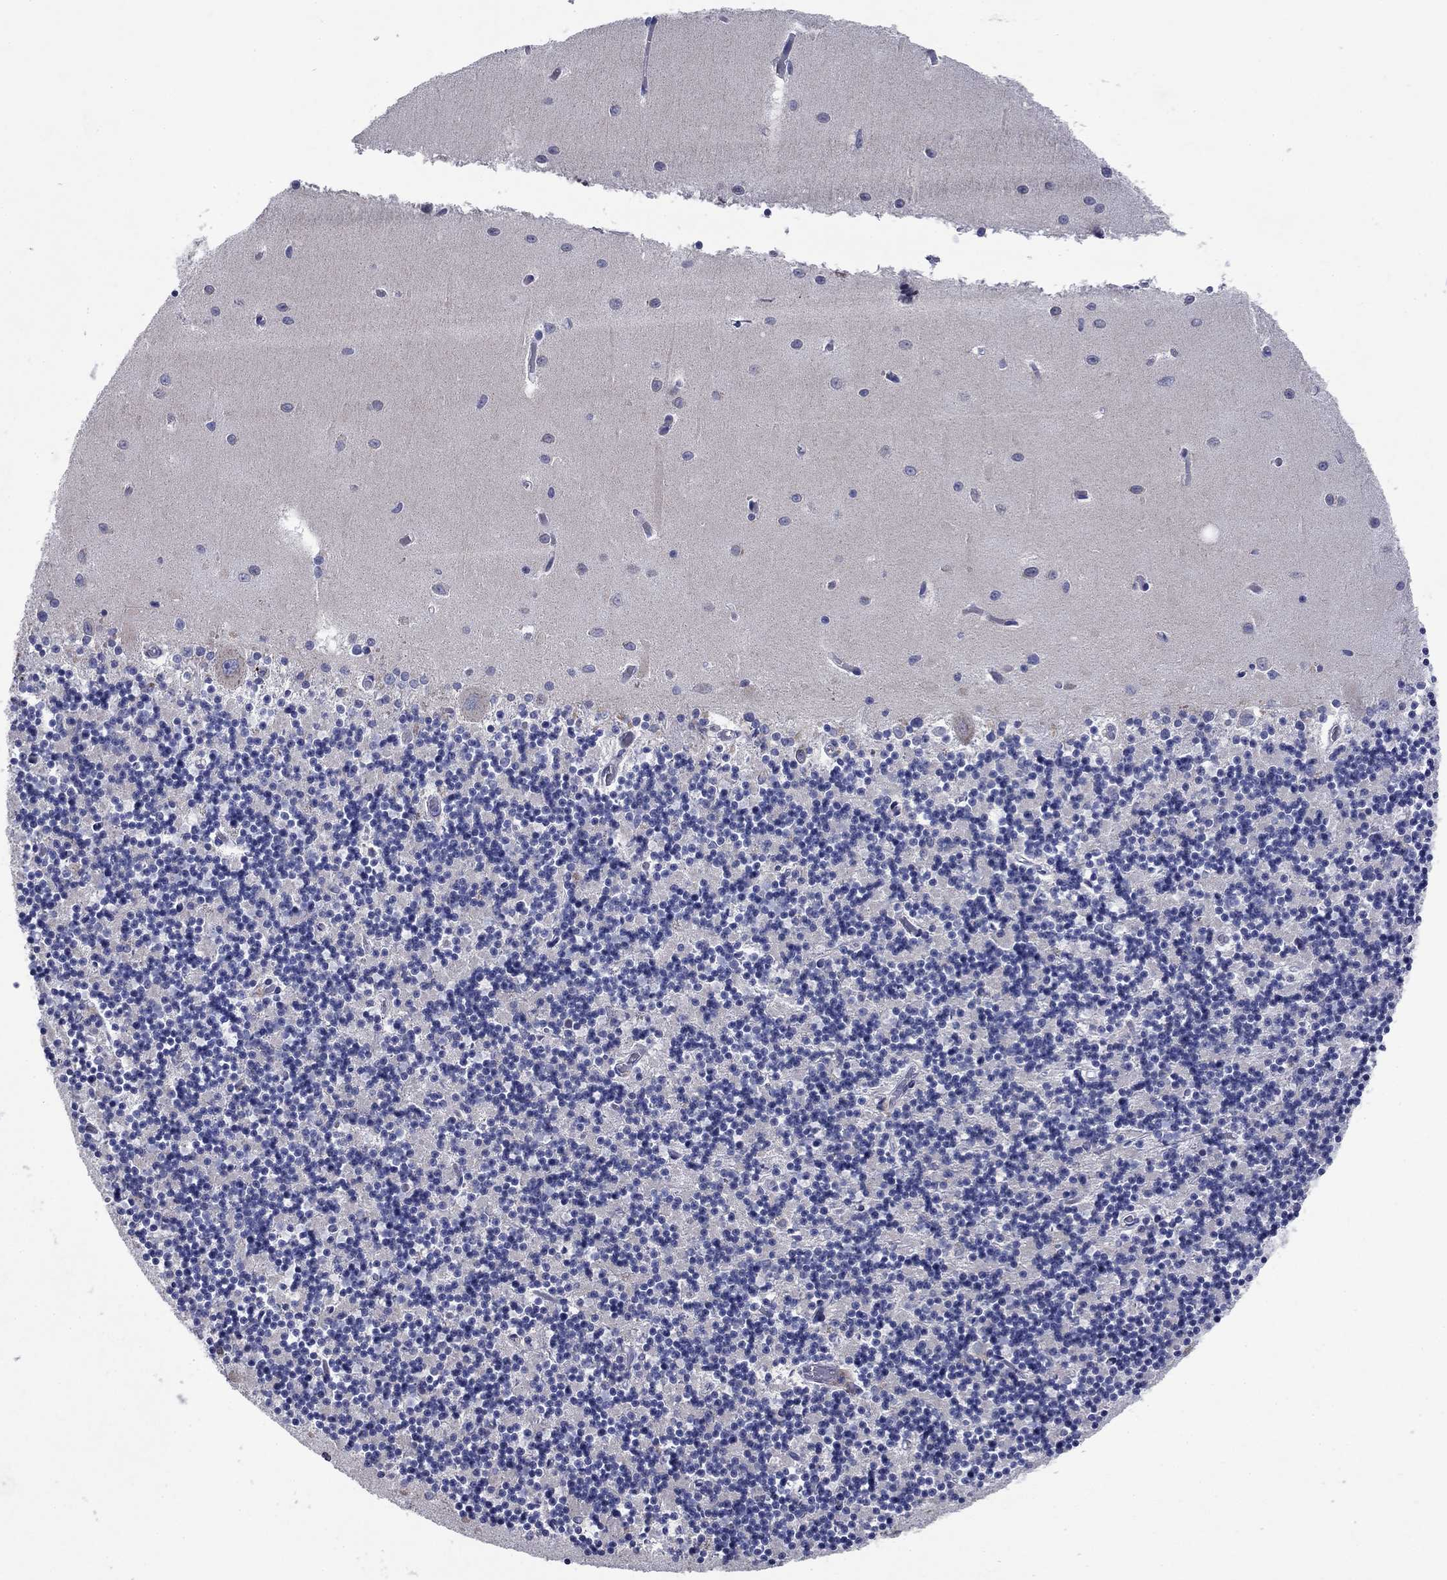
{"staining": {"intensity": "negative", "quantity": "none", "location": "none"}, "tissue": "cerebellum", "cell_type": "Cells in granular layer", "image_type": "normal", "snomed": [{"axis": "morphology", "description": "Normal tissue, NOS"}, {"axis": "topography", "description": "Cerebellum"}], "caption": "DAB immunohistochemical staining of normal cerebellum displays no significant positivity in cells in granular layer.", "gene": "SULT2B1", "patient": {"sex": "female", "age": 64}}